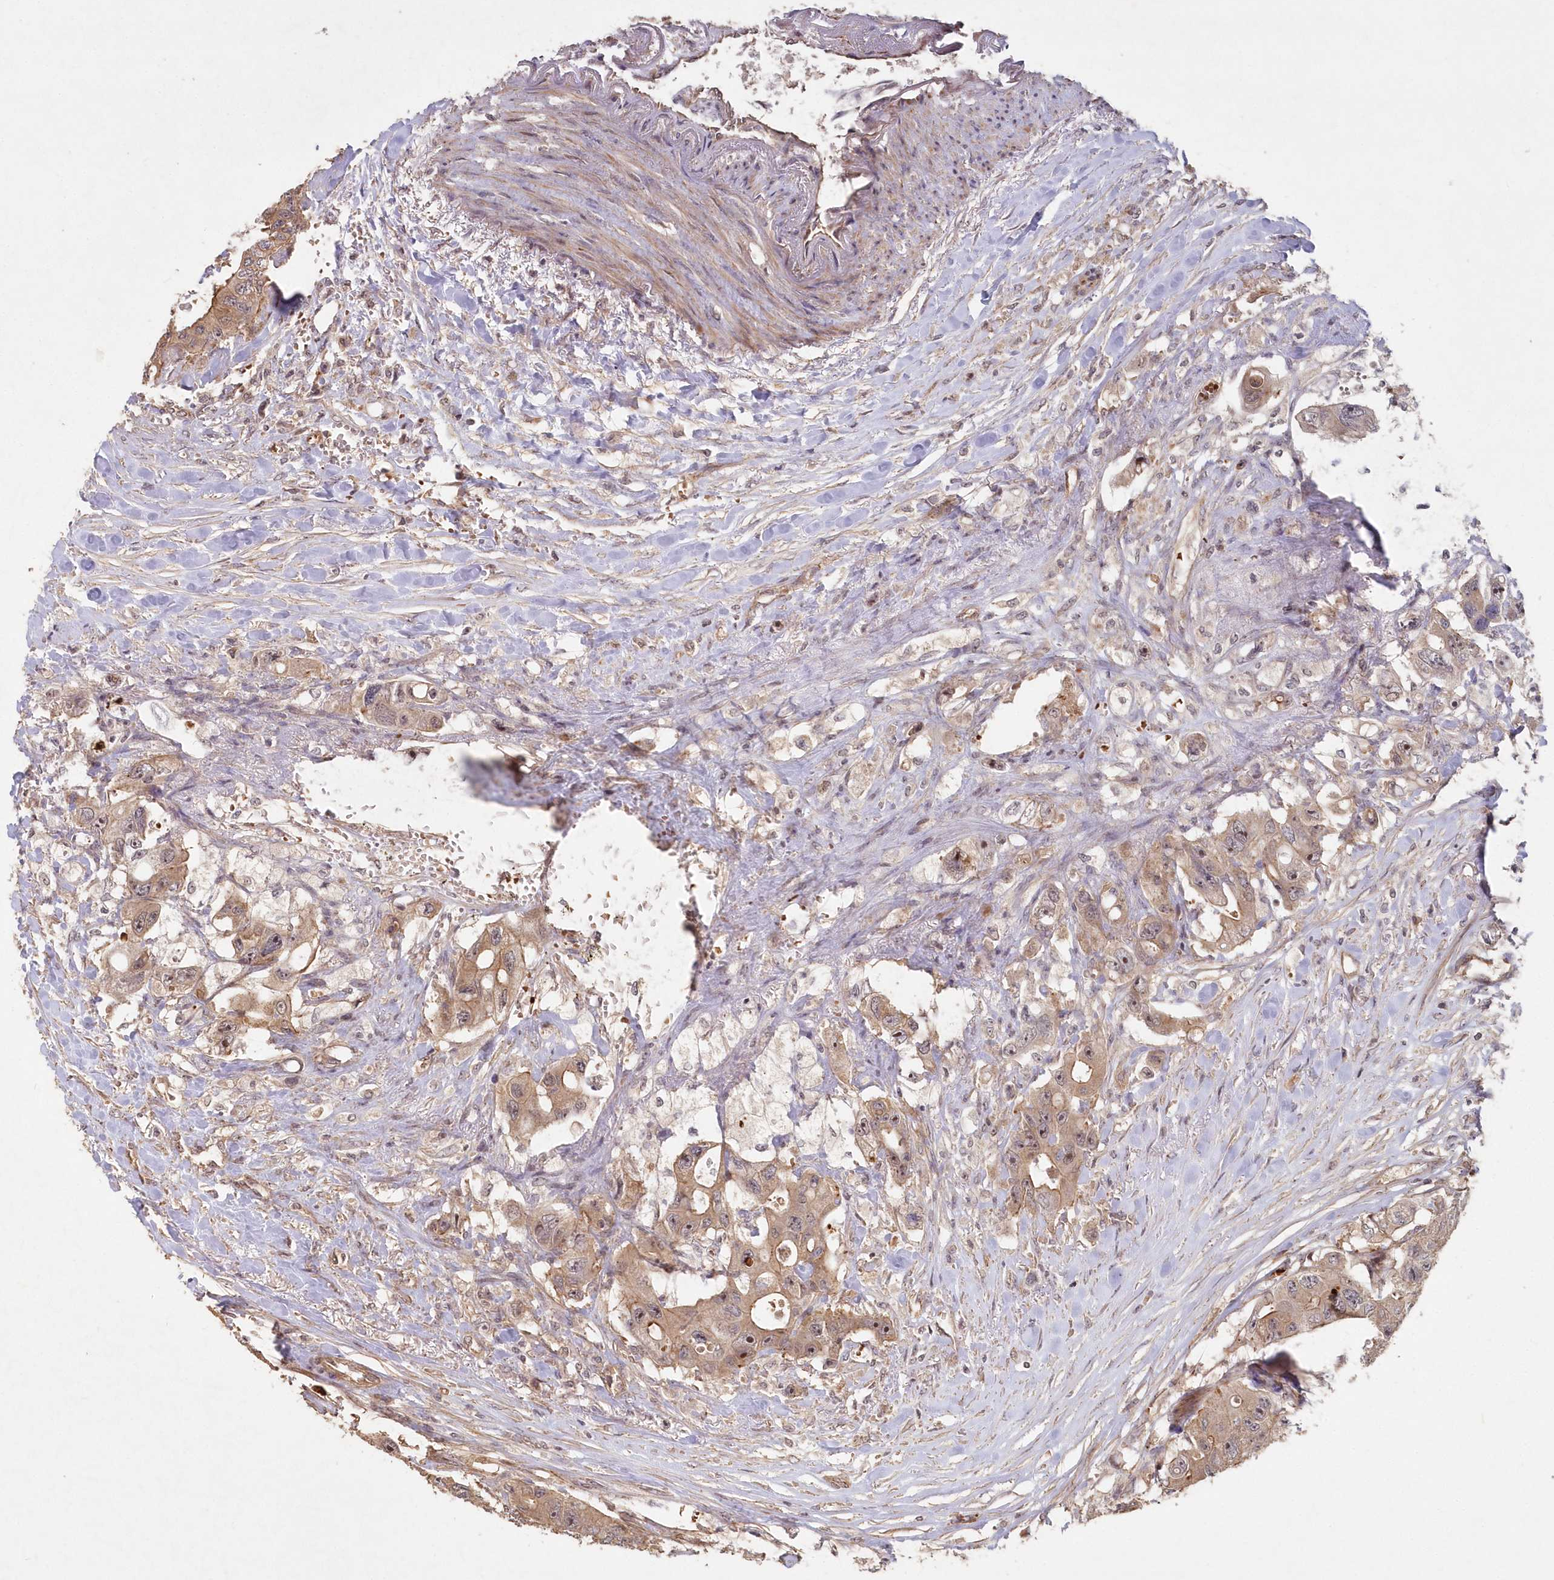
{"staining": {"intensity": "moderate", "quantity": ">75%", "location": "cytoplasmic/membranous,nuclear"}, "tissue": "colorectal cancer", "cell_type": "Tumor cells", "image_type": "cancer", "snomed": [{"axis": "morphology", "description": "Adenocarcinoma, NOS"}, {"axis": "topography", "description": "Colon"}], "caption": "A micrograph showing moderate cytoplasmic/membranous and nuclear staining in about >75% of tumor cells in colorectal cancer, as visualized by brown immunohistochemical staining.", "gene": "HYCC2", "patient": {"sex": "female", "age": 46}}